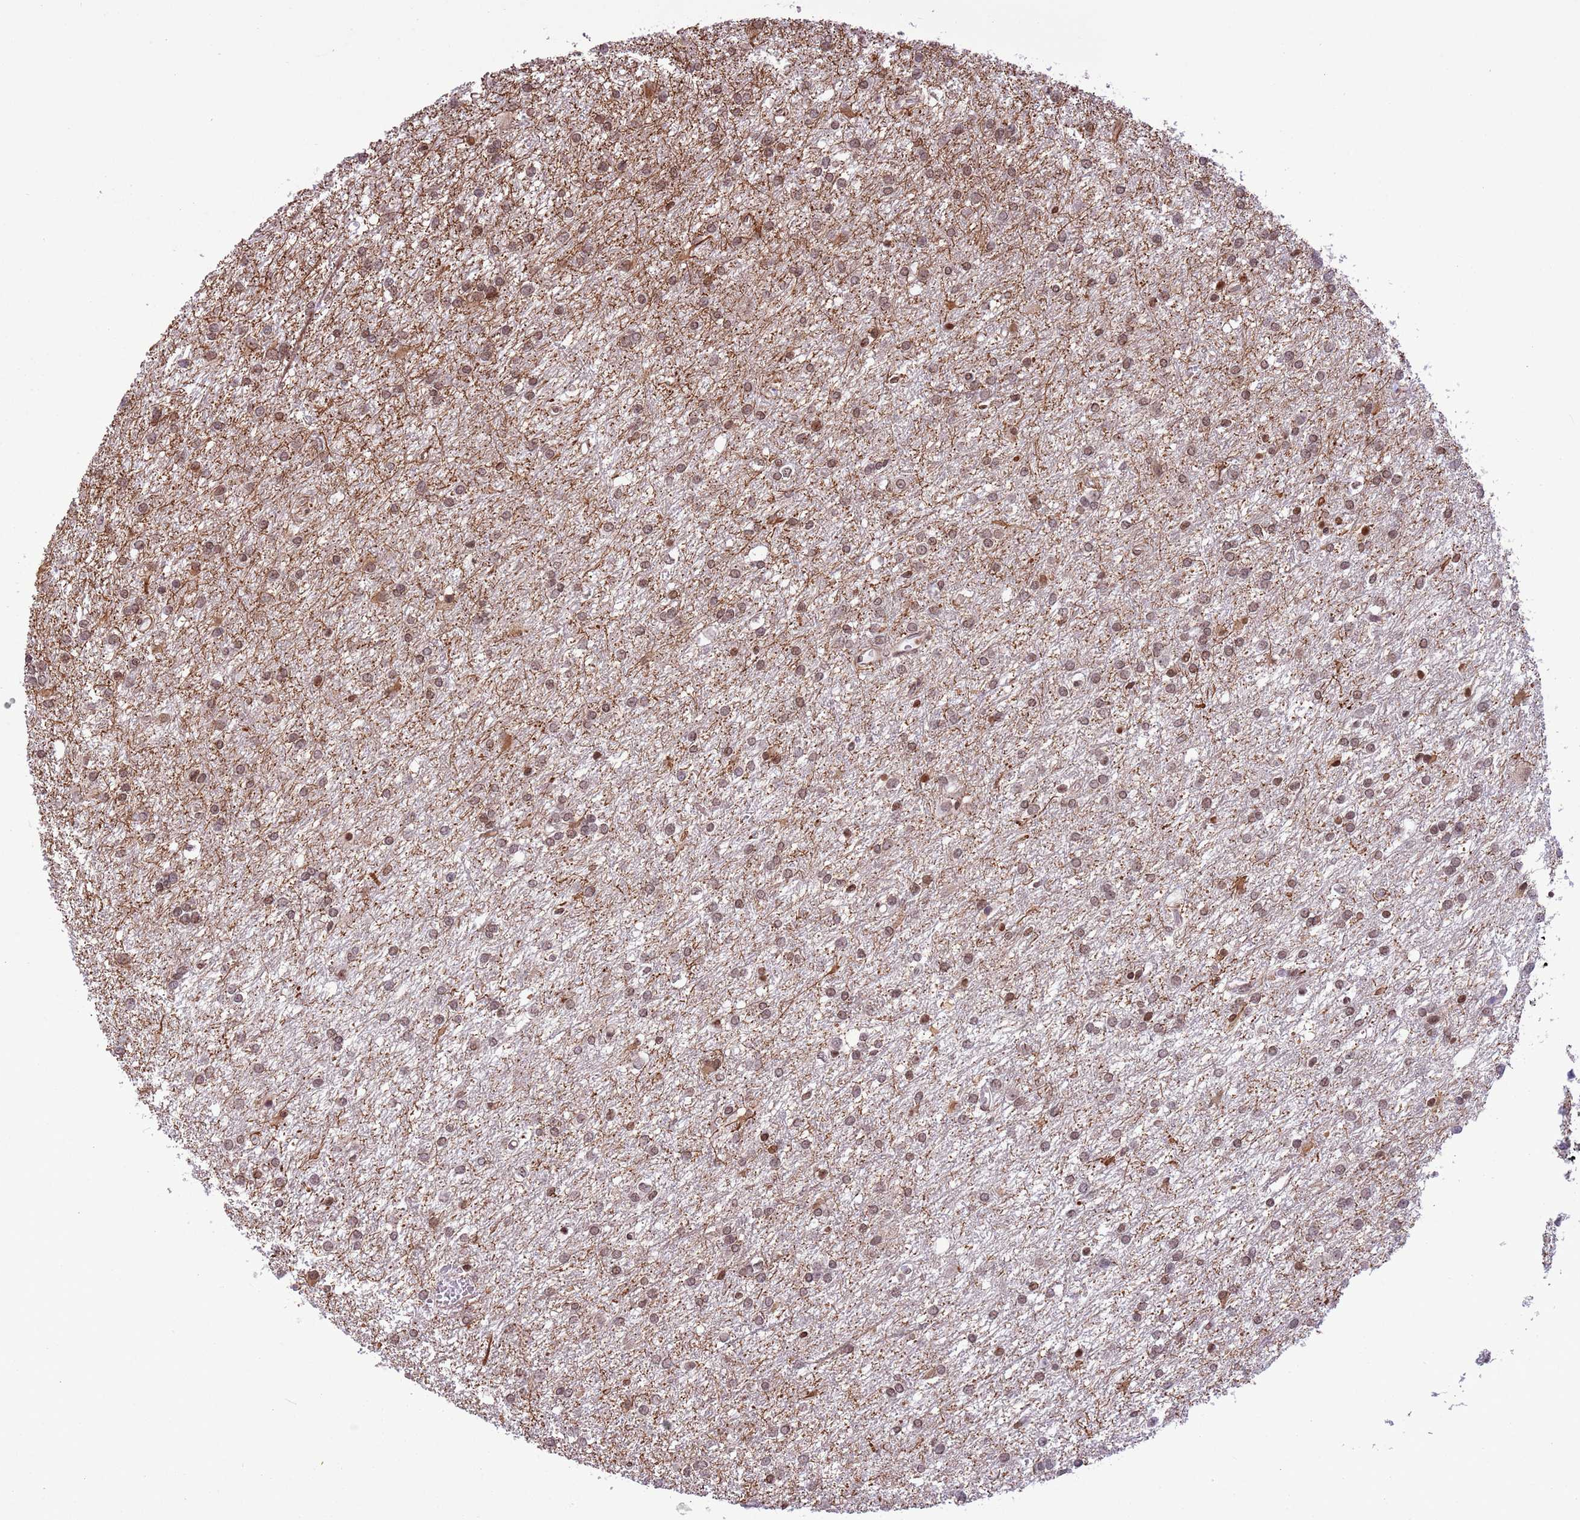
{"staining": {"intensity": "moderate", "quantity": ">75%", "location": "nuclear"}, "tissue": "glioma", "cell_type": "Tumor cells", "image_type": "cancer", "snomed": [{"axis": "morphology", "description": "Glioma, malignant, High grade"}, {"axis": "topography", "description": "Brain"}], "caption": "A brown stain highlights moderate nuclear positivity of a protein in human malignant glioma (high-grade) tumor cells.", "gene": "NRIP1", "patient": {"sex": "female", "age": 50}}